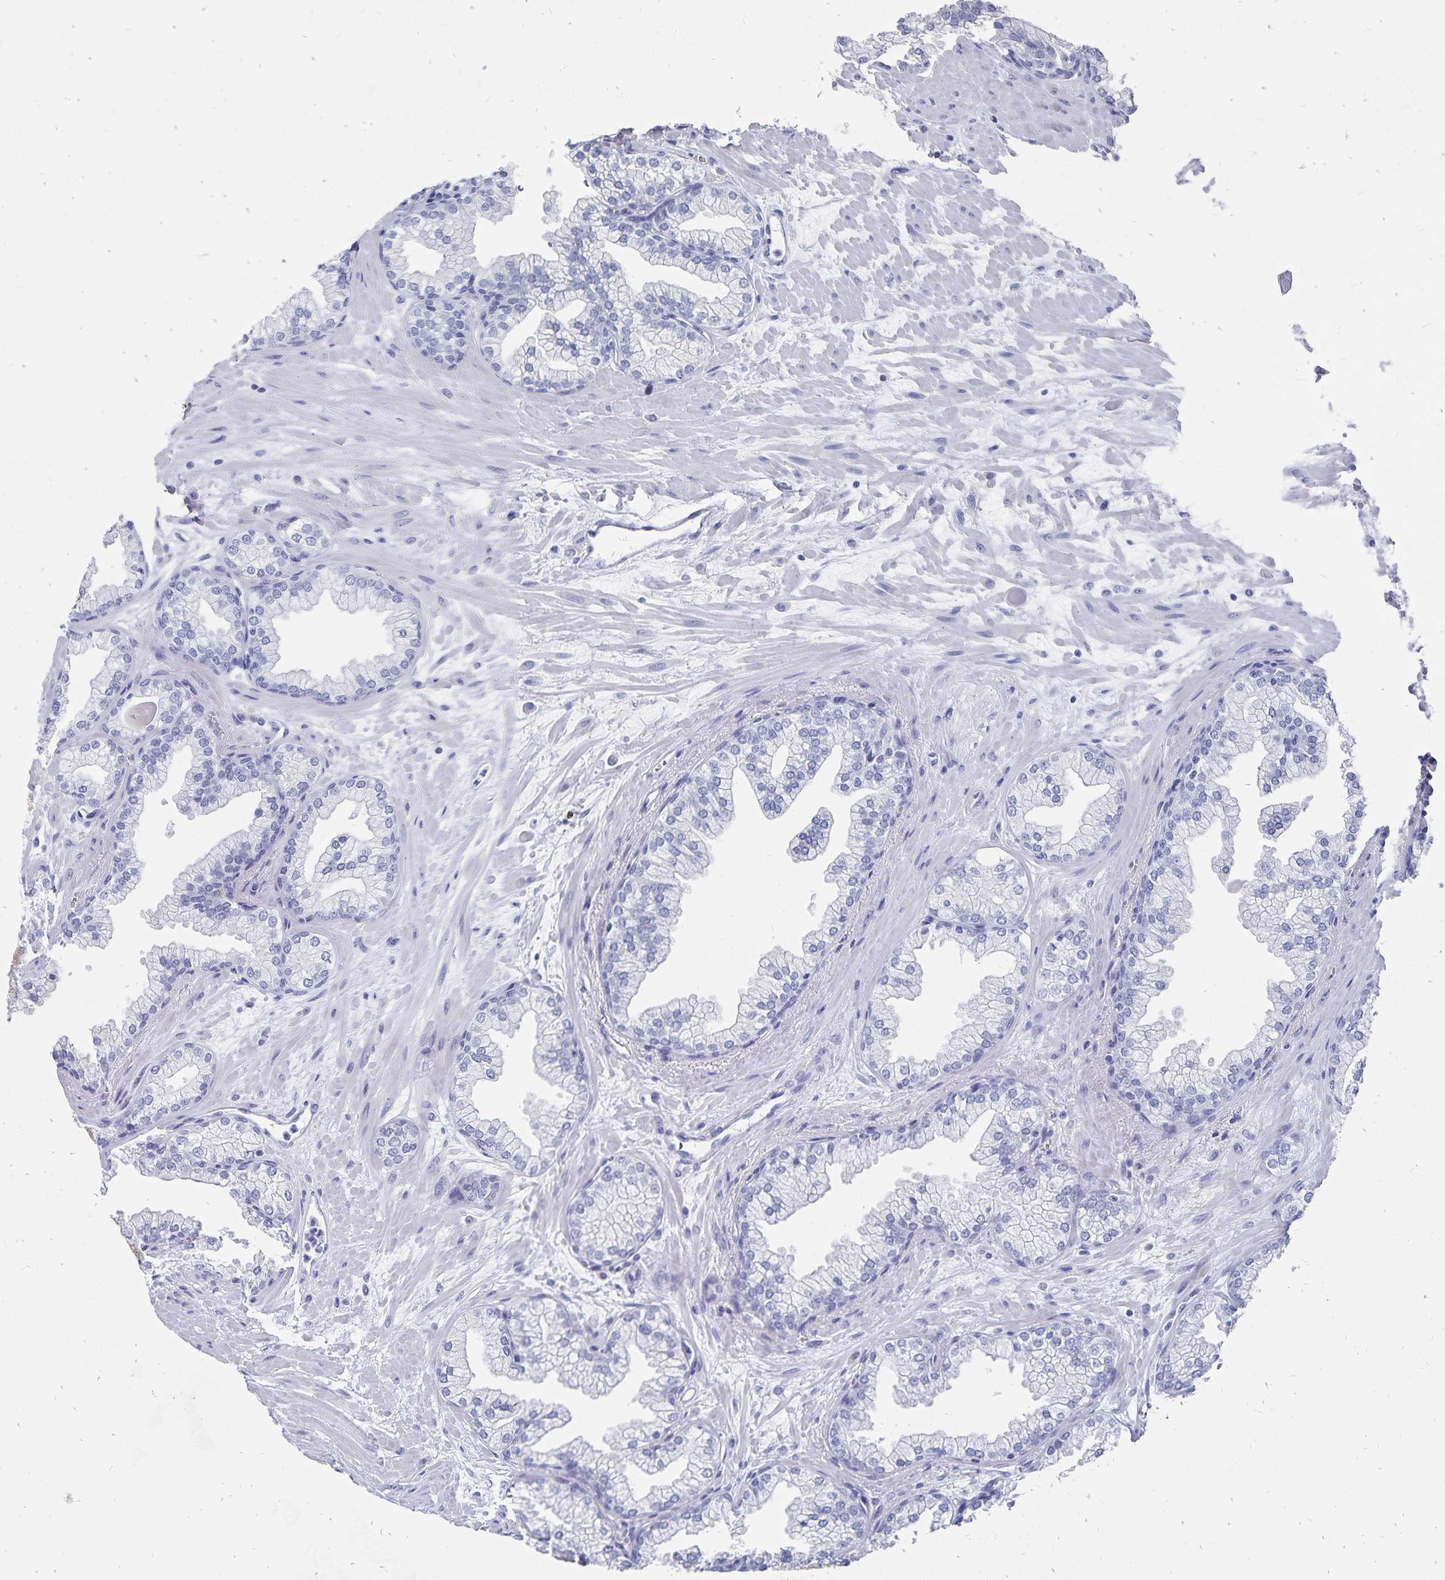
{"staining": {"intensity": "negative", "quantity": "none", "location": "none"}, "tissue": "prostate", "cell_type": "Glandular cells", "image_type": "normal", "snomed": [{"axis": "morphology", "description": "Normal tissue, NOS"}, {"axis": "topography", "description": "Prostate"}, {"axis": "topography", "description": "Peripheral nerve tissue"}], "caption": "IHC of benign human prostate displays no positivity in glandular cells.", "gene": "ADH1A", "patient": {"sex": "male", "age": 61}}